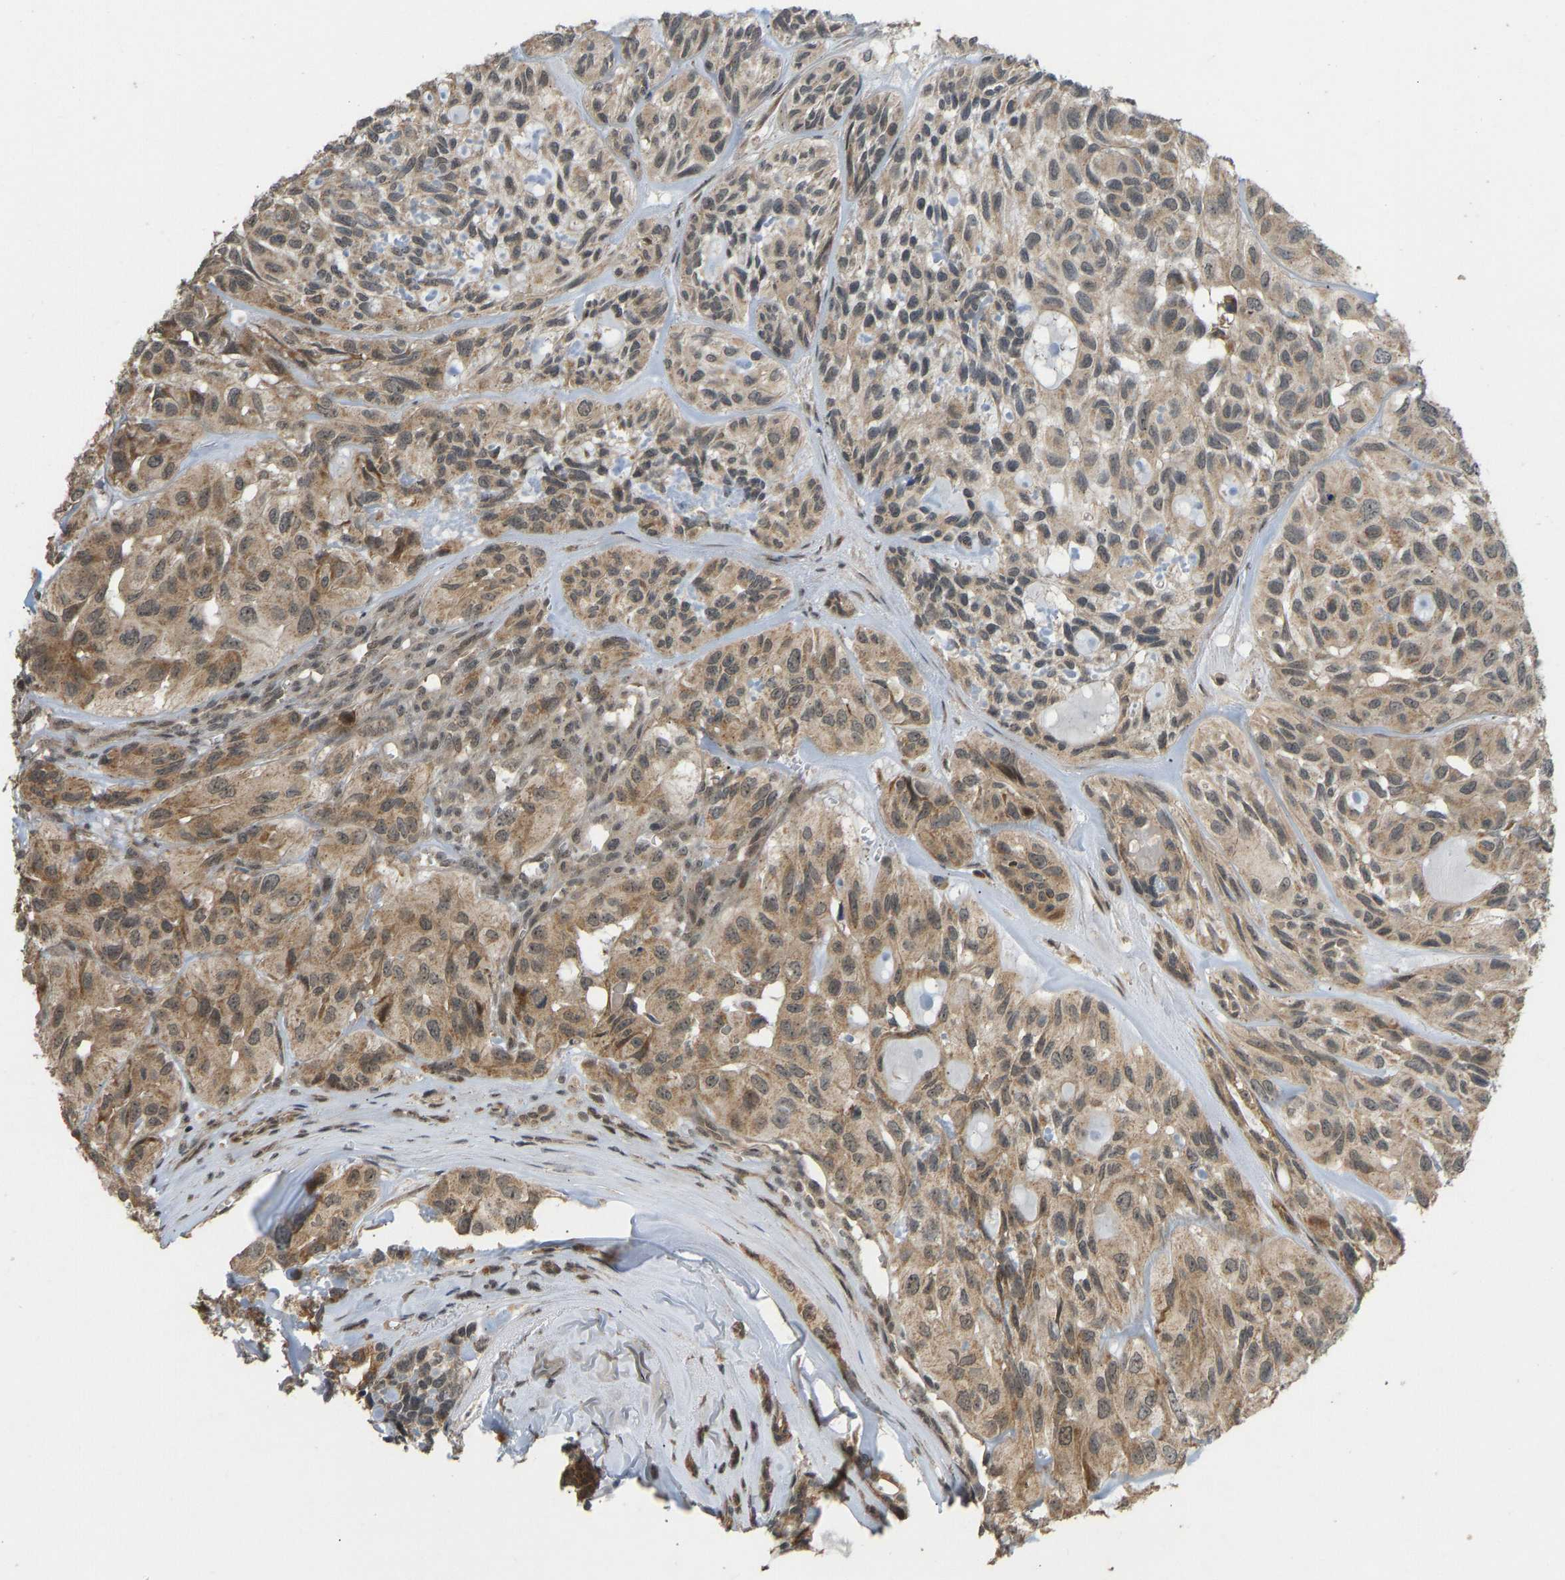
{"staining": {"intensity": "moderate", "quantity": ">75%", "location": "cytoplasmic/membranous"}, "tissue": "head and neck cancer", "cell_type": "Tumor cells", "image_type": "cancer", "snomed": [{"axis": "morphology", "description": "Adenocarcinoma, NOS"}, {"axis": "topography", "description": "Salivary gland, NOS"}, {"axis": "topography", "description": "Head-Neck"}], "caption": "Head and neck cancer (adenocarcinoma) stained for a protein shows moderate cytoplasmic/membranous positivity in tumor cells.", "gene": "ACADS", "patient": {"sex": "female", "age": 76}}